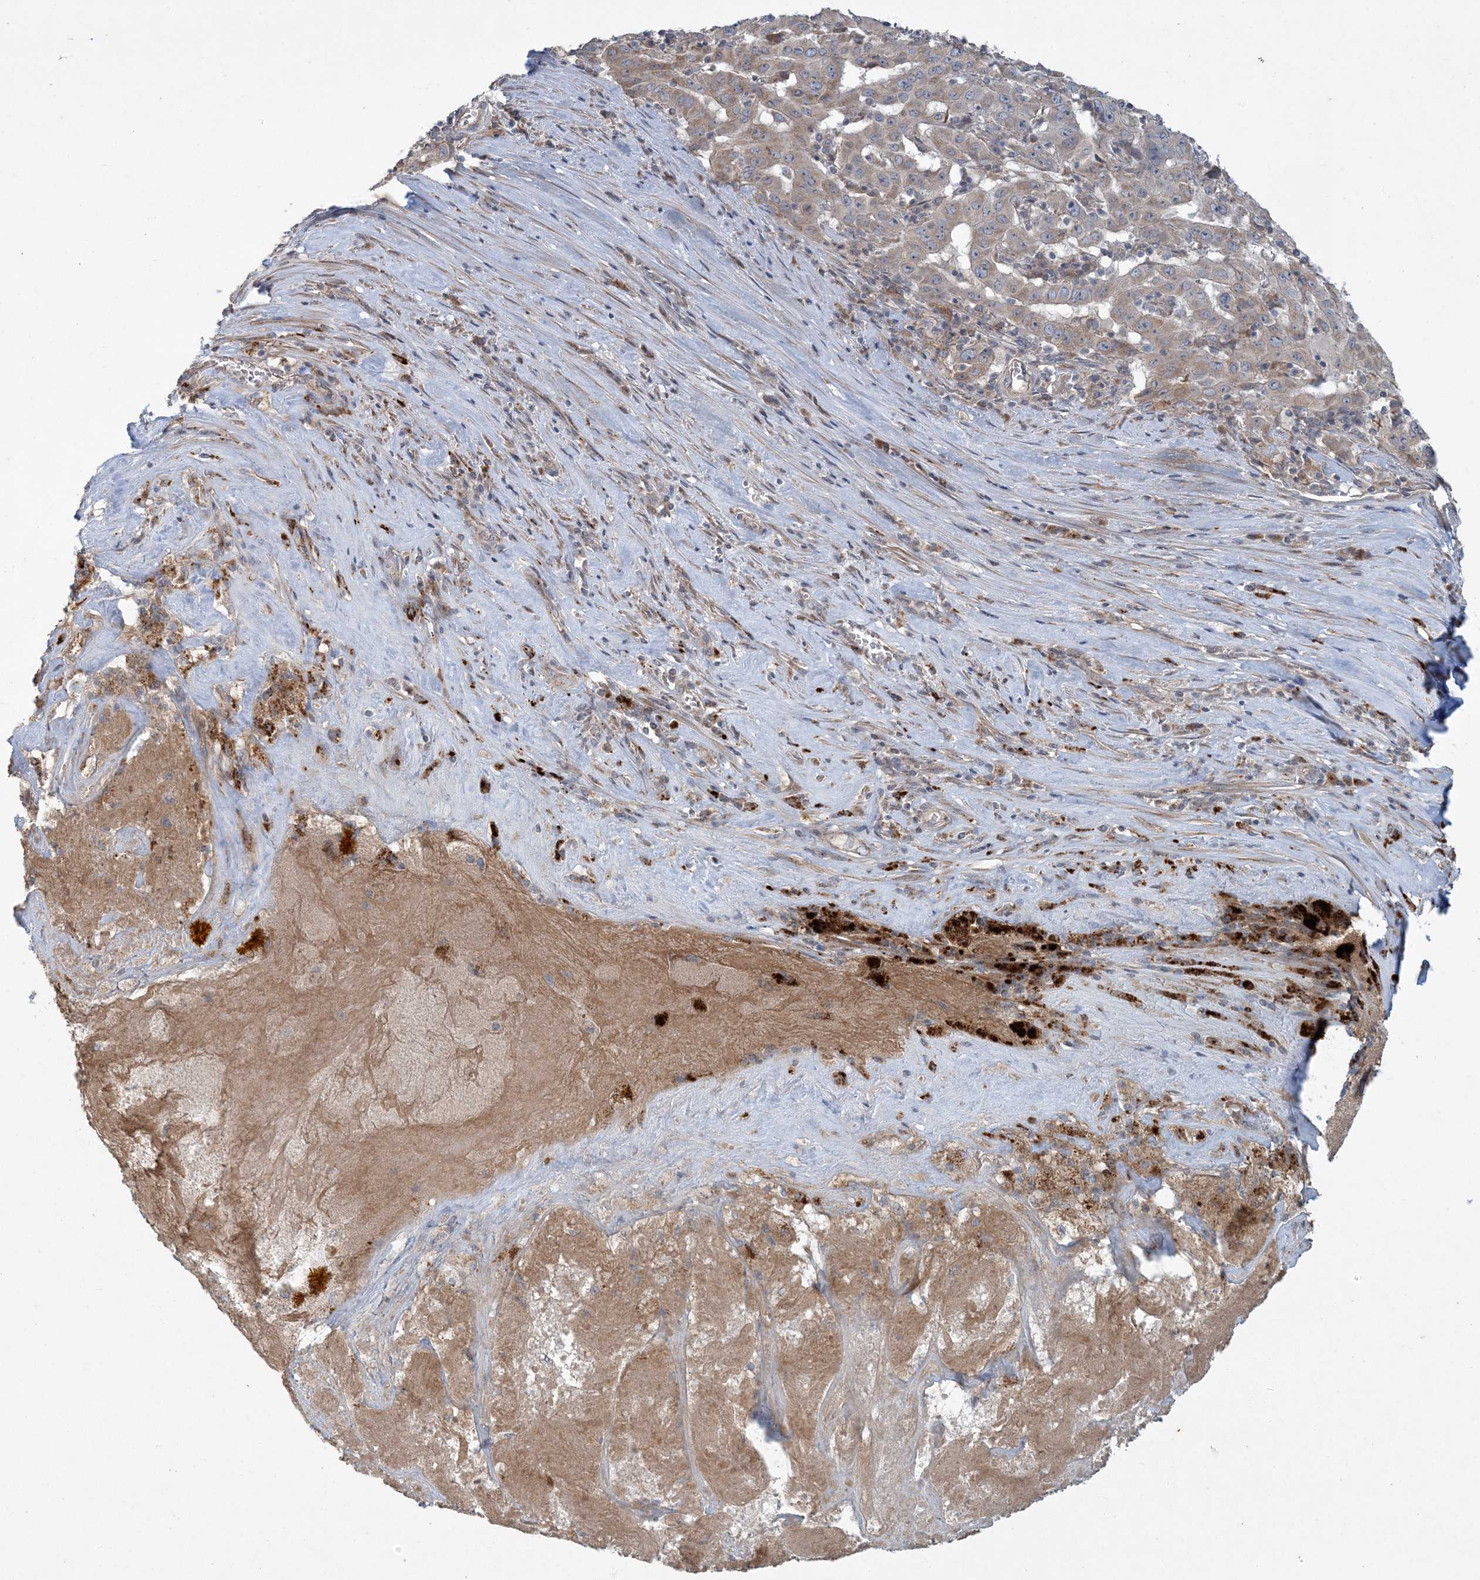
{"staining": {"intensity": "moderate", "quantity": ">75%", "location": "cytoplasmic/membranous"}, "tissue": "pancreatic cancer", "cell_type": "Tumor cells", "image_type": "cancer", "snomed": [{"axis": "morphology", "description": "Adenocarcinoma, NOS"}, {"axis": "topography", "description": "Pancreas"}], "caption": "An IHC photomicrograph of tumor tissue is shown. Protein staining in brown highlights moderate cytoplasmic/membranous positivity in pancreatic cancer (adenocarcinoma) within tumor cells.", "gene": "LTN1", "patient": {"sex": "male", "age": 63}}